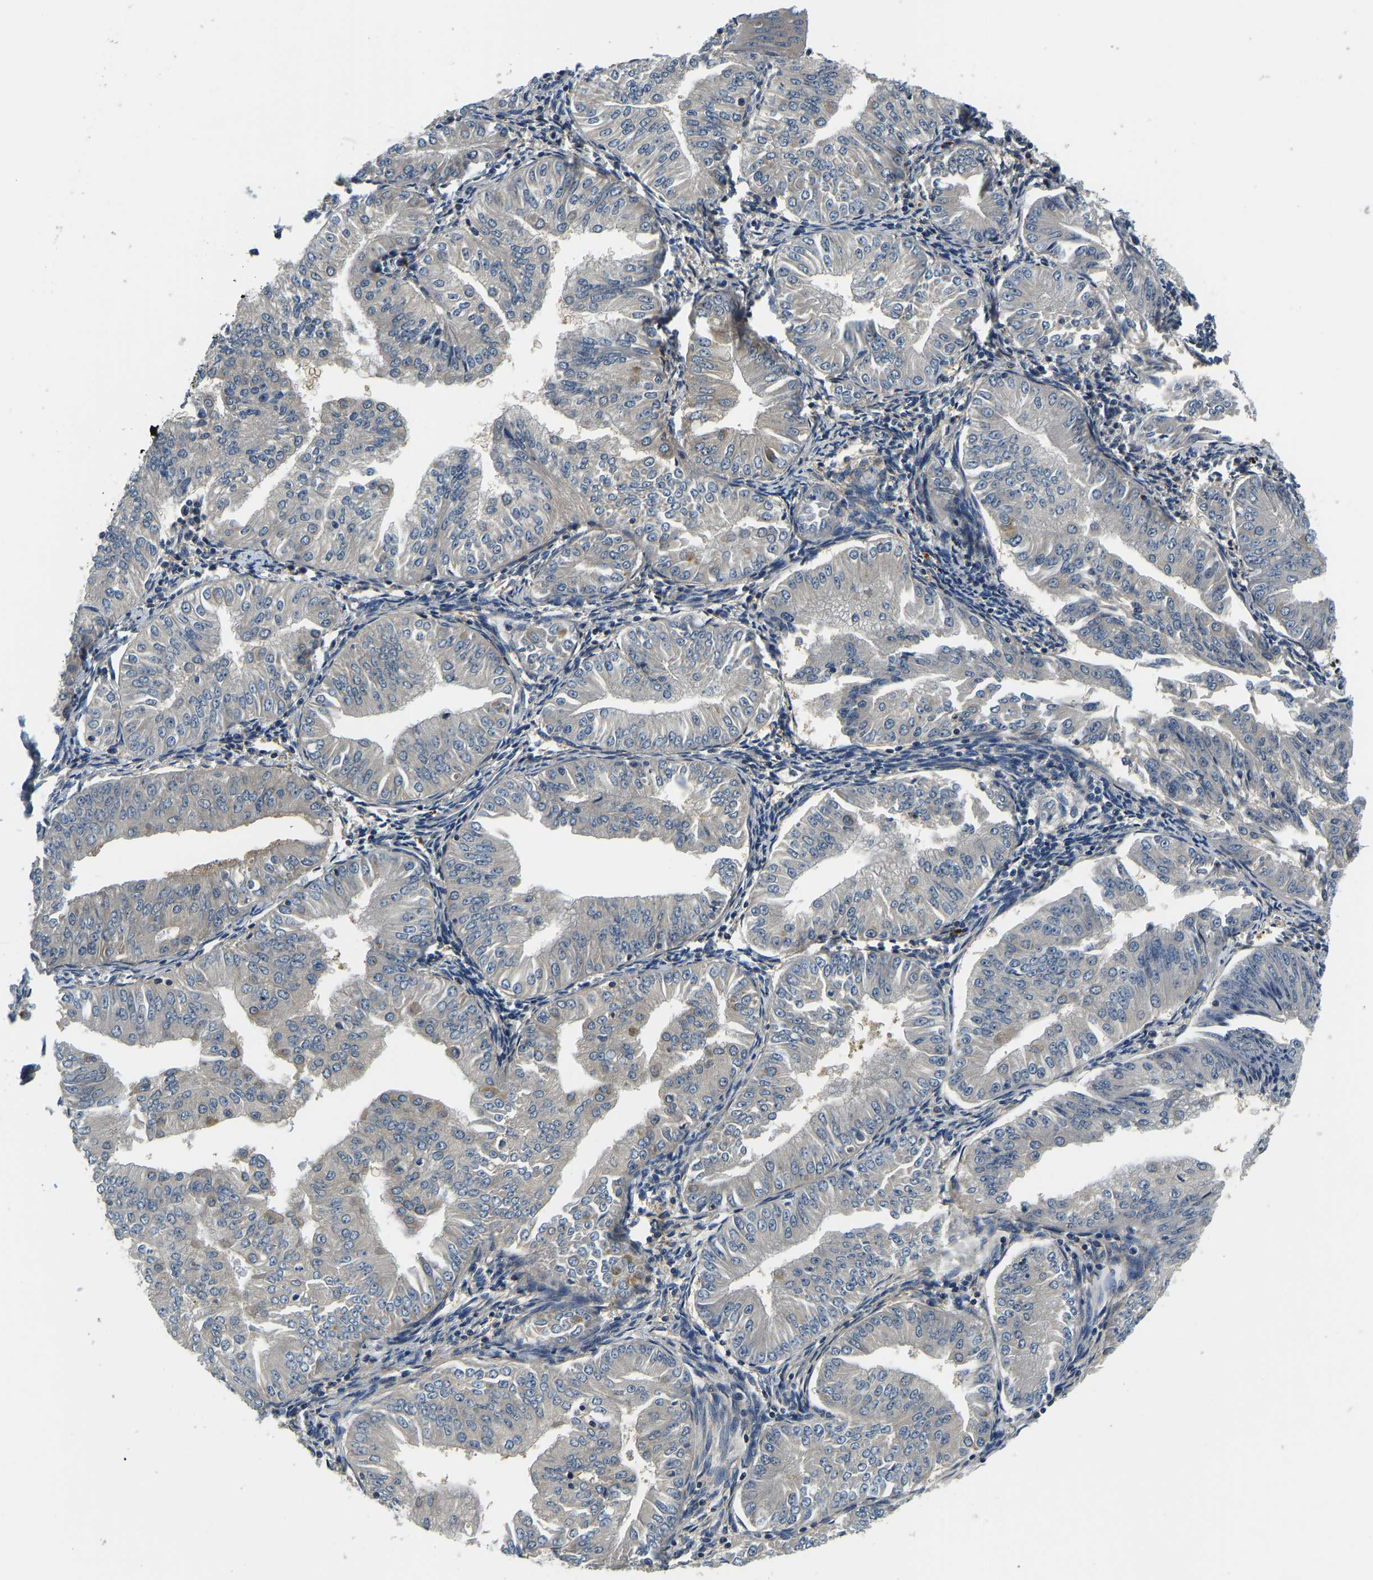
{"staining": {"intensity": "negative", "quantity": "none", "location": "none"}, "tissue": "endometrial cancer", "cell_type": "Tumor cells", "image_type": "cancer", "snomed": [{"axis": "morphology", "description": "Normal tissue, NOS"}, {"axis": "morphology", "description": "Adenocarcinoma, NOS"}, {"axis": "topography", "description": "Endometrium"}], "caption": "Tumor cells are negative for protein expression in human adenocarcinoma (endometrial).", "gene": "RESF1", "patient": {"sex": "female", "age": 53}}